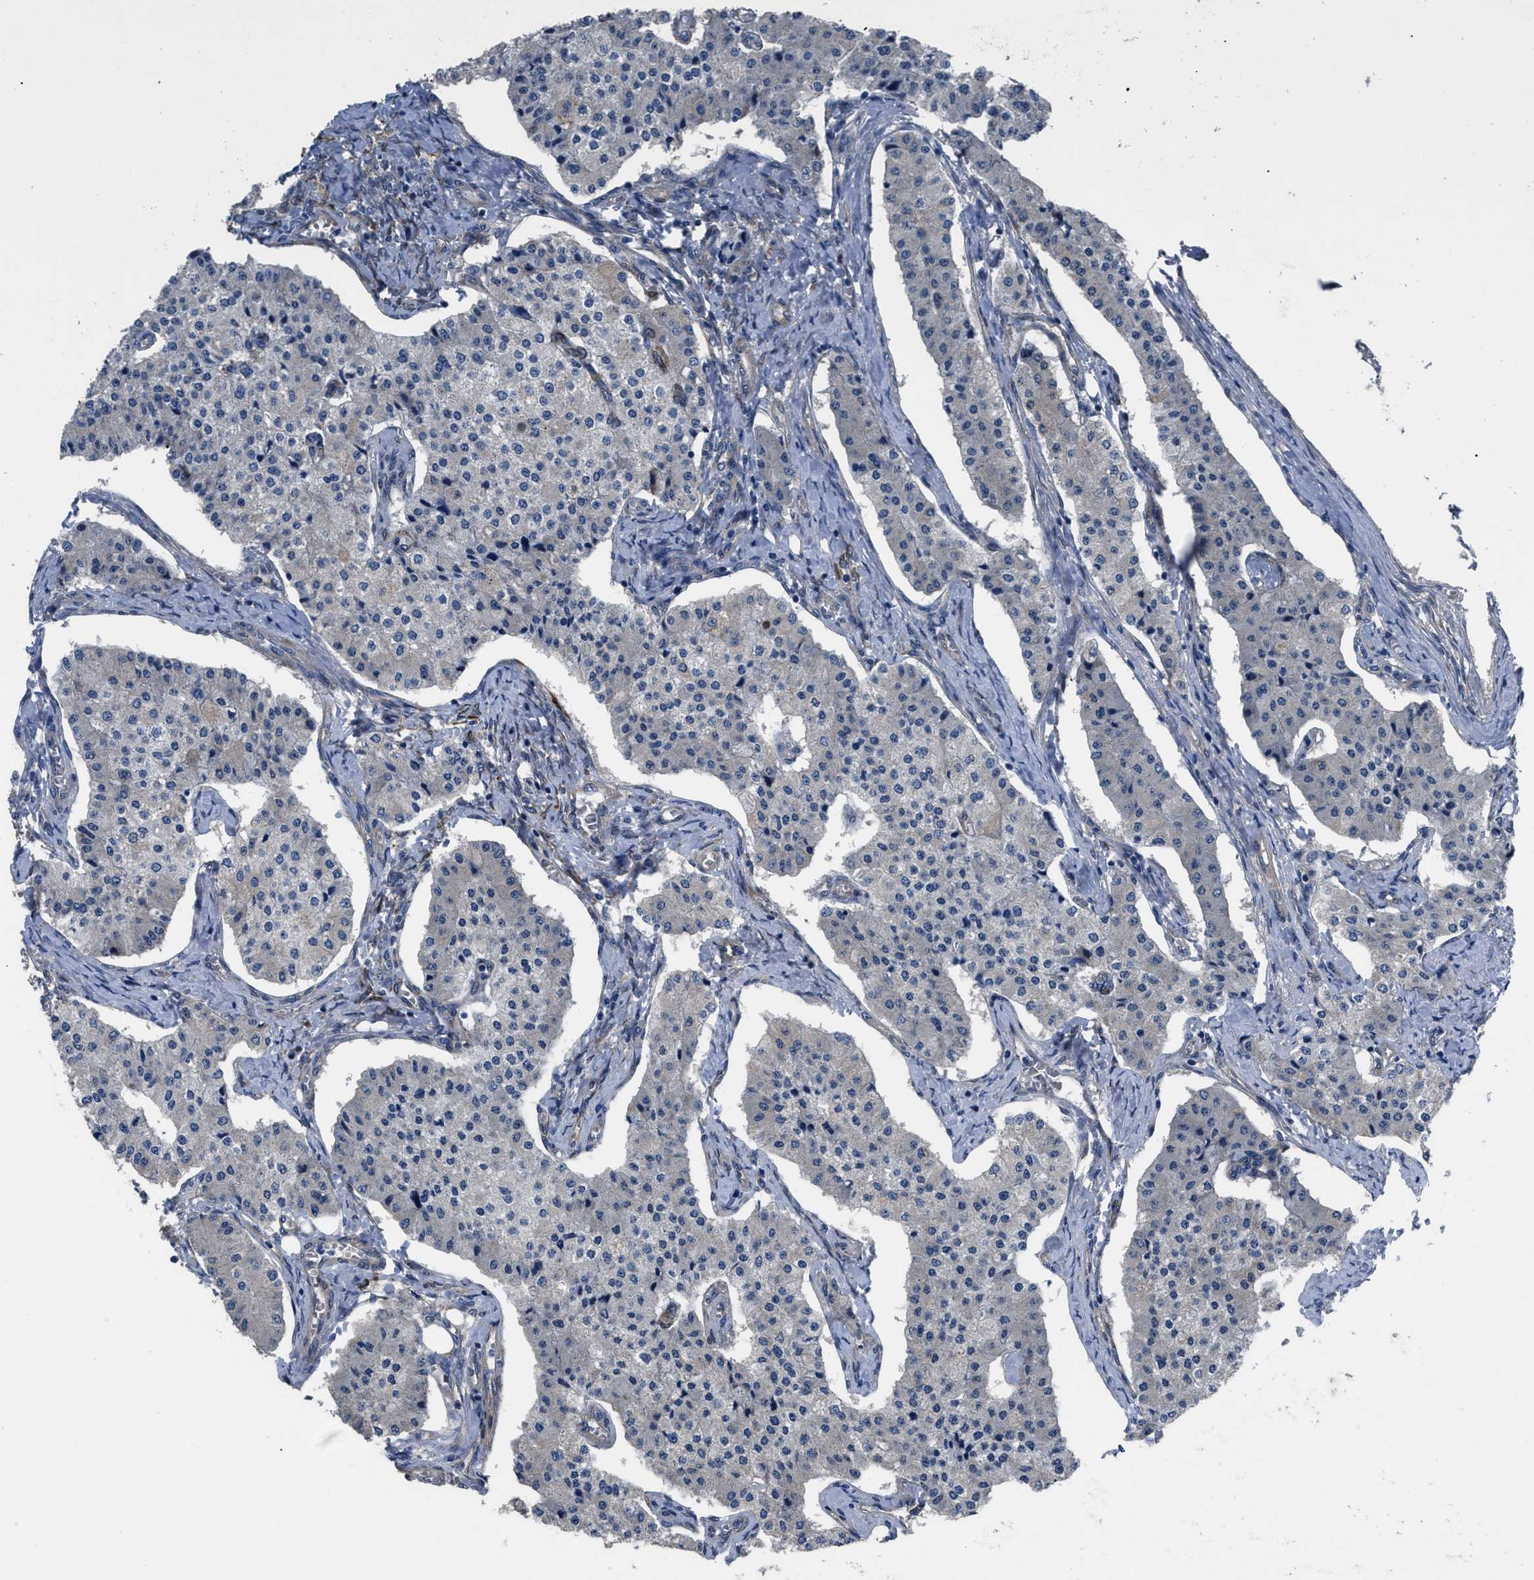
{"staining": {"intensity": "negative", "quantity": "none", "location": "none"}, "tissue": "carcinoid", "cell_type": "Tumor cells", "image_type": "cancer", "snomed": [{"axis": "morphology", "description": "Carcinoid, malignant, NOS"}, {"axis": "topography", "description": "Colon"}], "caption": "The photomicrograph shows no significant staining in tumor cells of carcinoid.", "gene": "SQLE", "patient": {"sex": "female", "age": 52}}